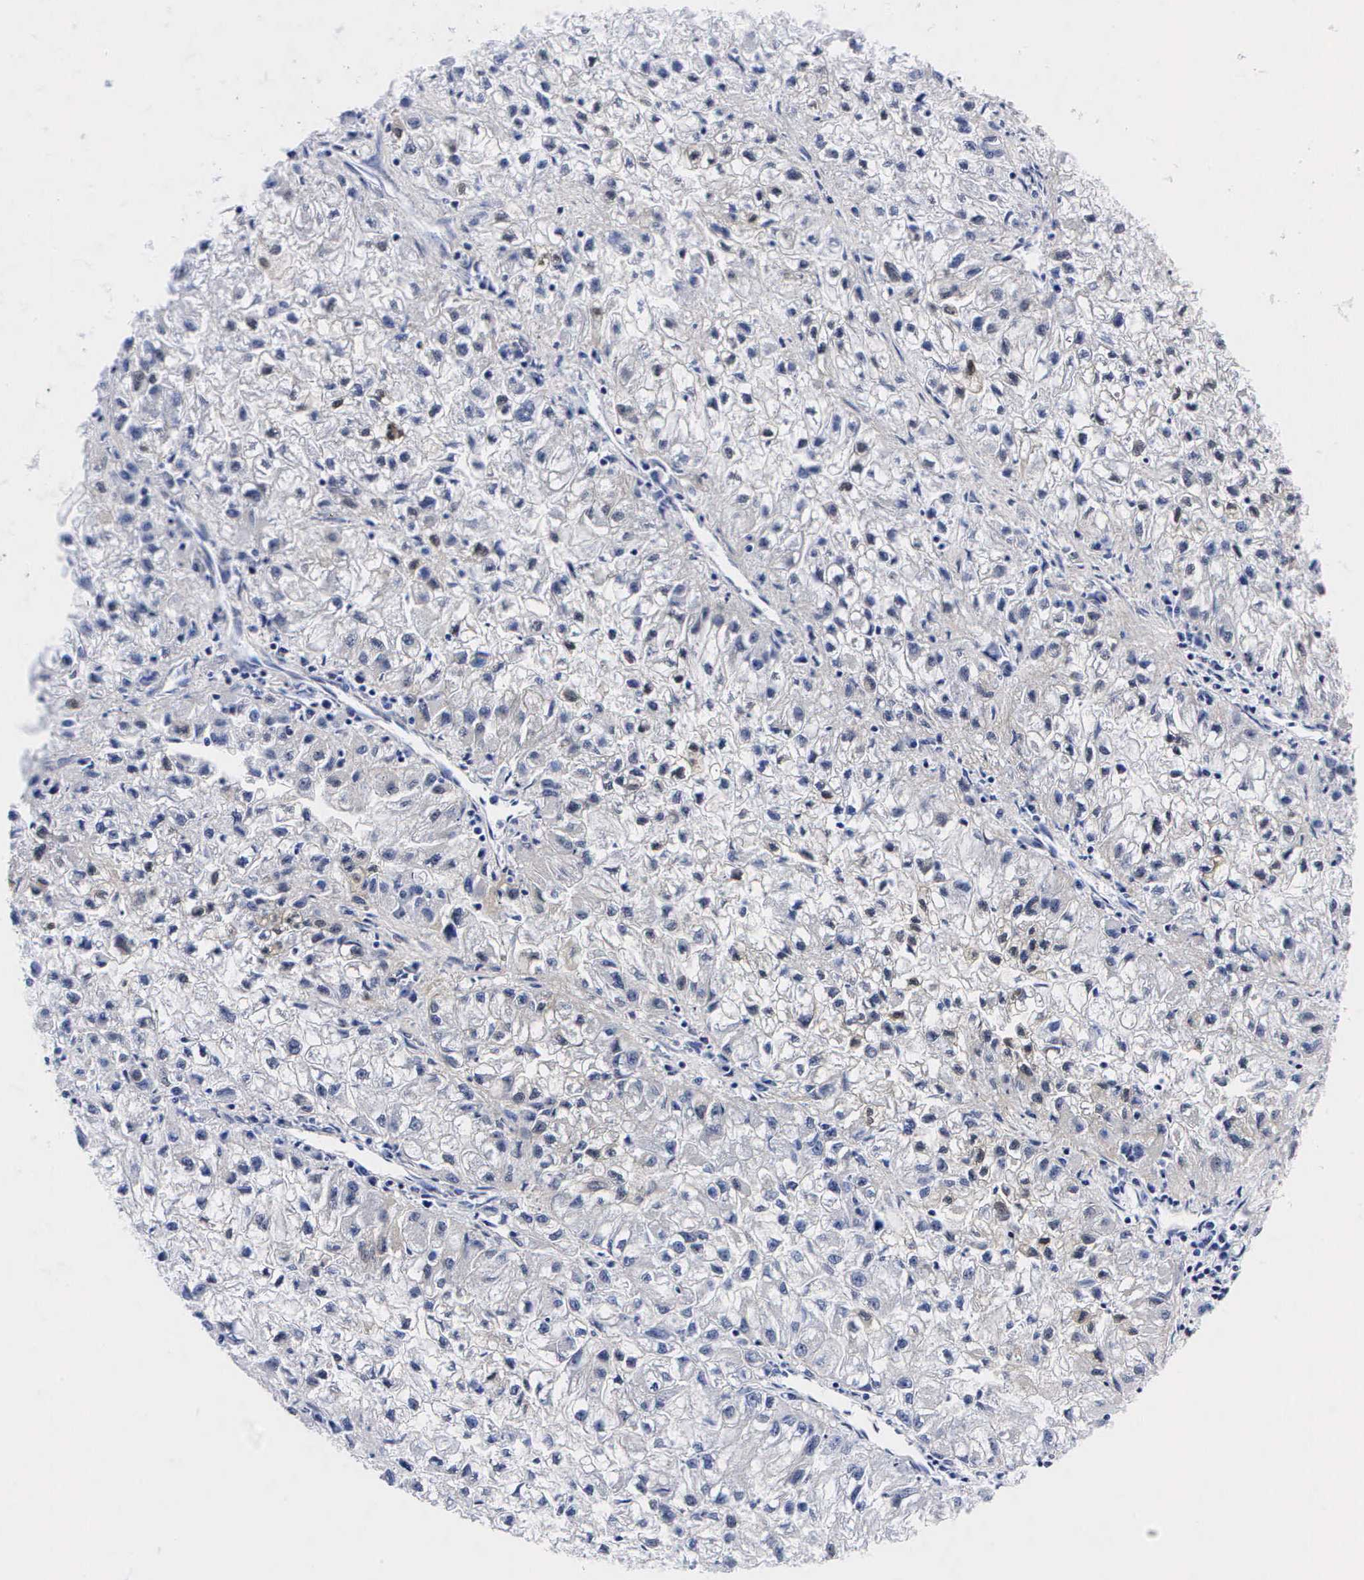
{"staining": {"intensity": "negative", "quantity": "none", "location": "none"}, "tissue": "renal cancer", "cell_type": "Tumor cells", "image_type": "cancer", "snomed": [{"axis": "morphology", "description": "Adenocarcinoma, NOS"}, {"axis": "topography", "description": "Kidney"}], "caption": "Micrograph shows no protein expression in tumor cells of renal adenocarcinoma tissue.", "gene": "ENO2", "patient": {"sex": "male", "age": 59}}